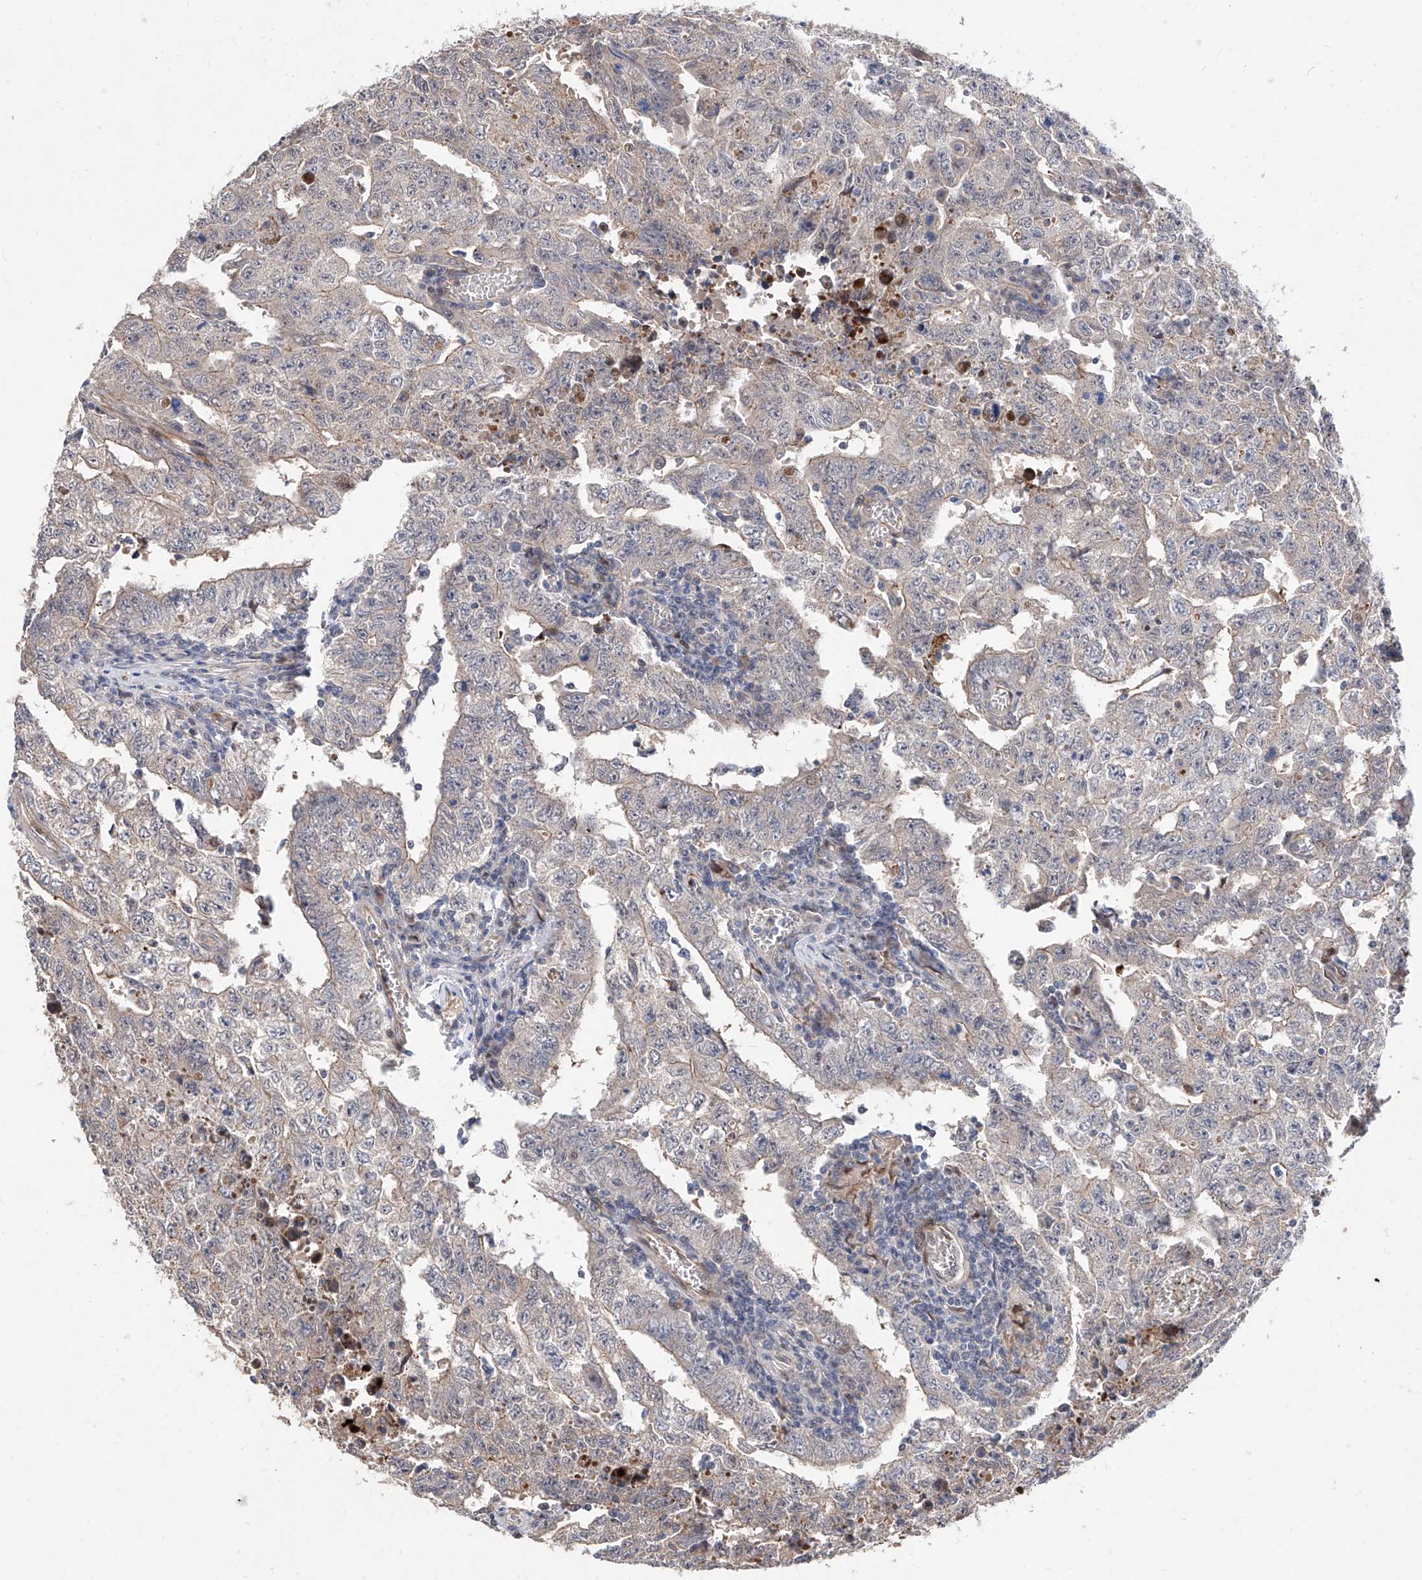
{"staining": {"intensity": "negative", "quantity": "none", "location": "none"}, "tissue": "testis cancer", "cell_type": "Tumor cells", "image_type": "cancer", "snomed": [{"axis": "morphology", "description": "Carcinoma, Embryonal, NOS"}, {"axis": "topography", "description": "Testis"}], "caption": "A micrograph of testis cancer stained for a protein exhibits no brown staining in tumor cells.", "gene": "FUCA2", "patient": {"sex": "male", "age": 26}}